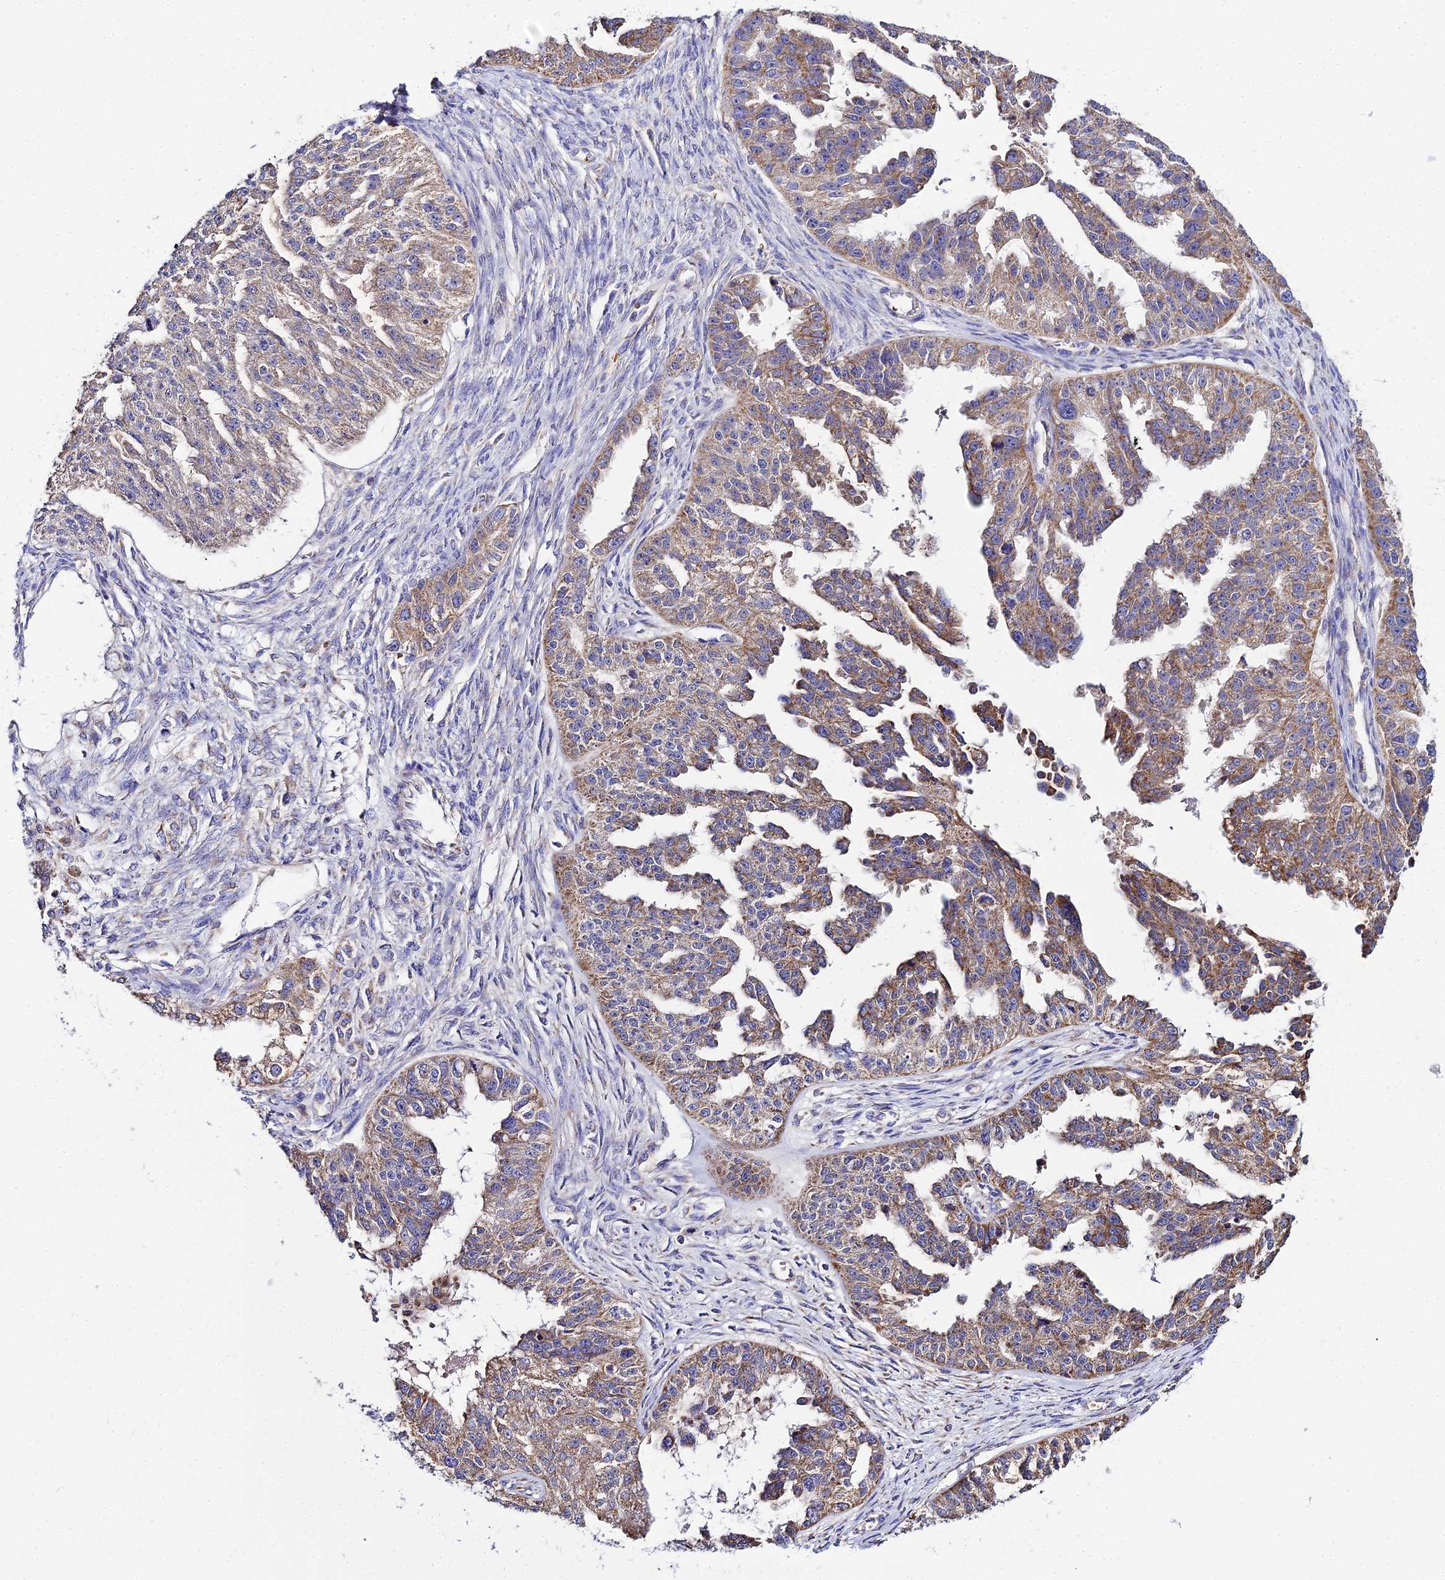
{"staining": {"intensity": "moderate", "quantity": ">75%", "location": "cytoplasmic/membranous"}, "tissue": "ovarian cancer", "cell_type": "Tumor cells", "image_type": "cancer", "snomed": [{"axis": "morphology", "description": "Cystadenocarcinoma, serous, NOS"}, {"axis": "topography", "description": "Ovary"}], "caption": "DAB immunohistochemical staining of ovarian serous cystadenocarcinoma shows moderate cytoplasmic/membranous protein staining in about >75% of tumor cells. (brown staining indicates protein expression, while blue staining denotes nuclei).", "gene": "TYW5", "patient": {"sex": "female", "age": 58}}